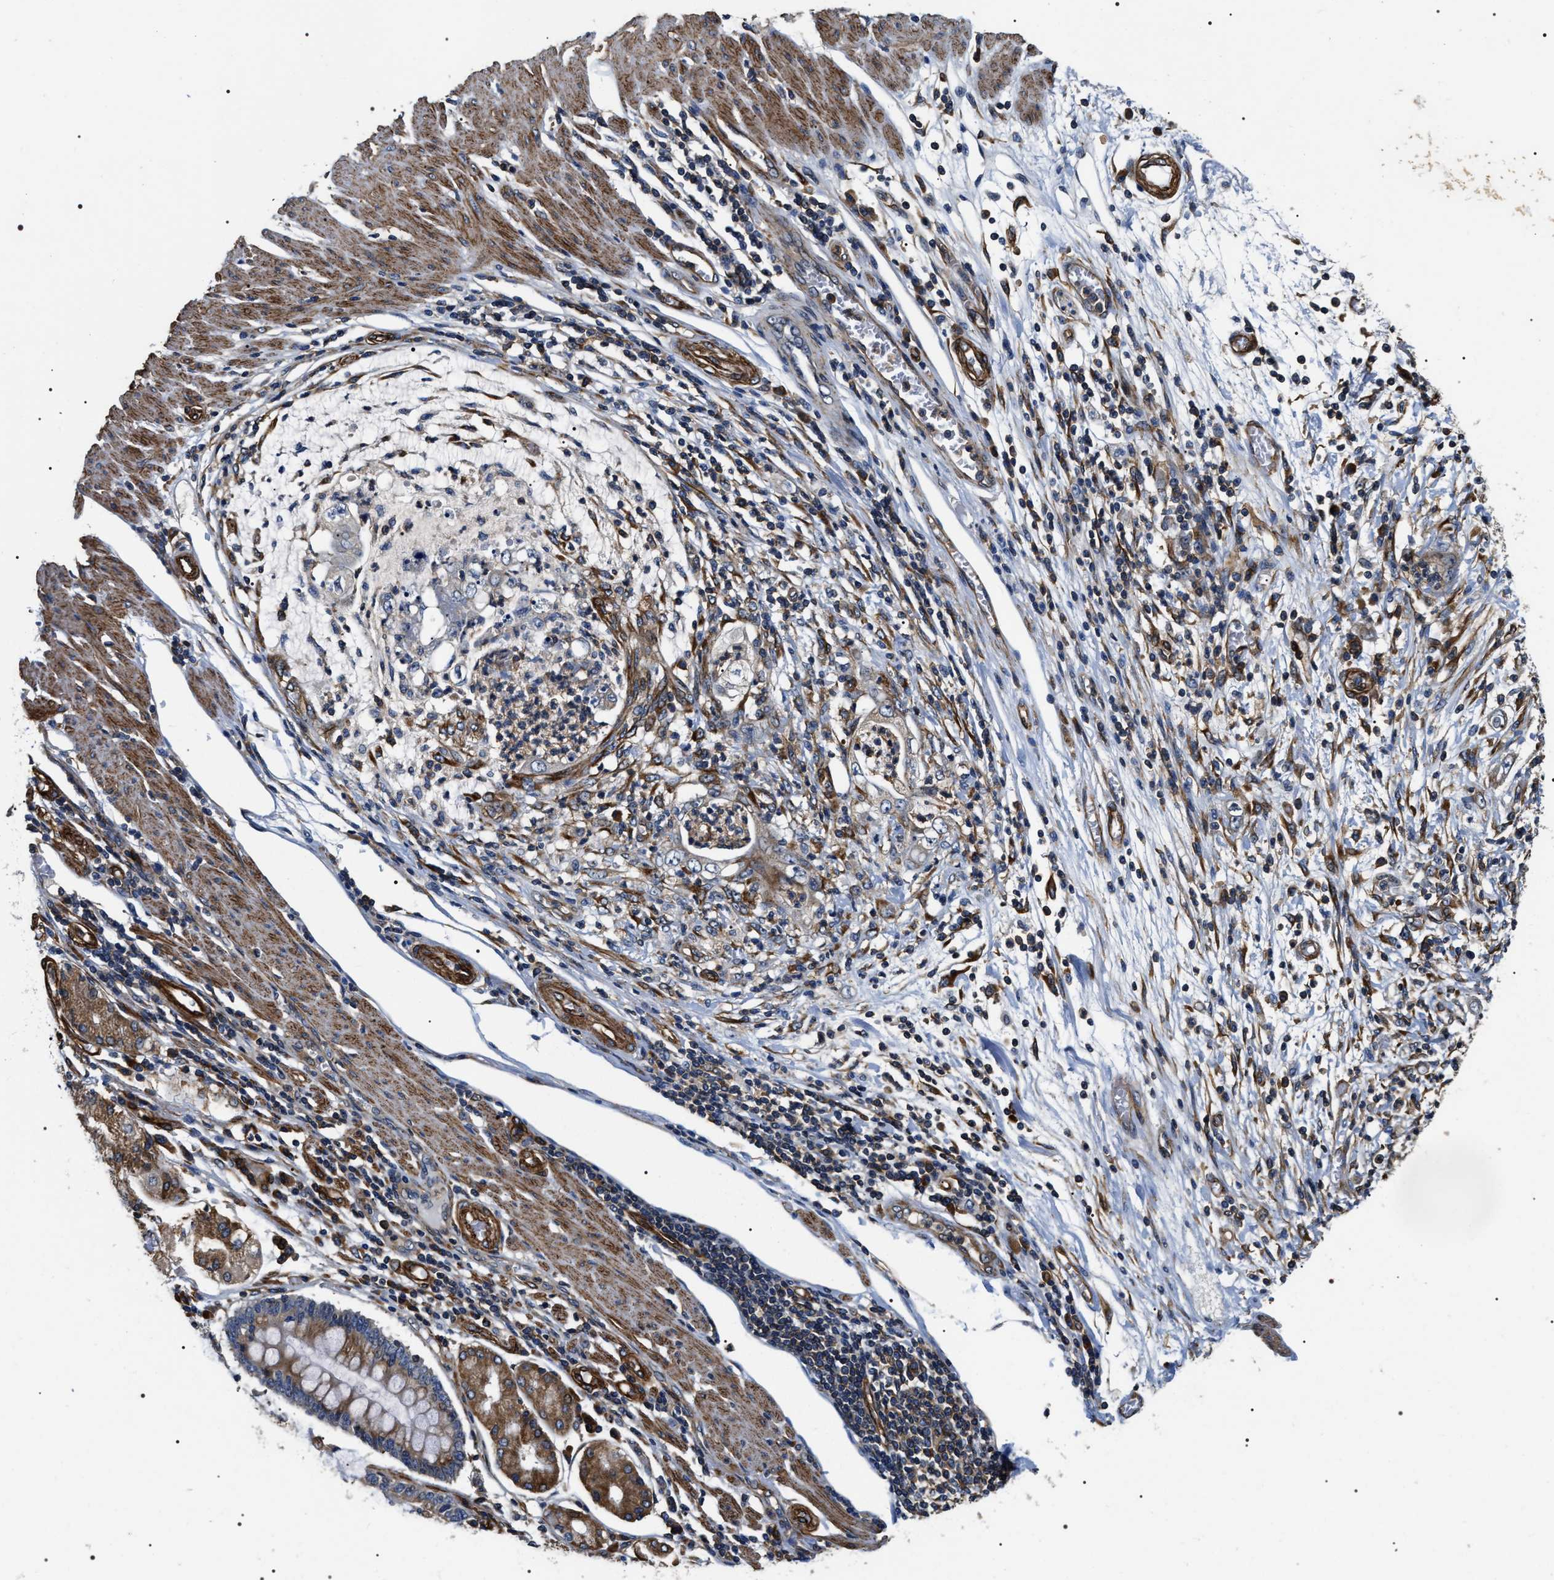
{"staining": {"intensity": "negative", "quantity": "none", "location": "none"}, "tissue": "stomach cancer", "cell_type": "Tumor cells", "image_type": "cancer", "snomed": [{"axis": "morphology", "description": "Adenocarcinoma, NOS"}, {"axis": "topography", "description": "Stomach"}], "caption": "The histopathology image displays no staining of tumor cells in stomach cancer (adenocarcinoma).", "gene": "ZC3HAV1L", "patient": {"sex": "female", "age": 73}}